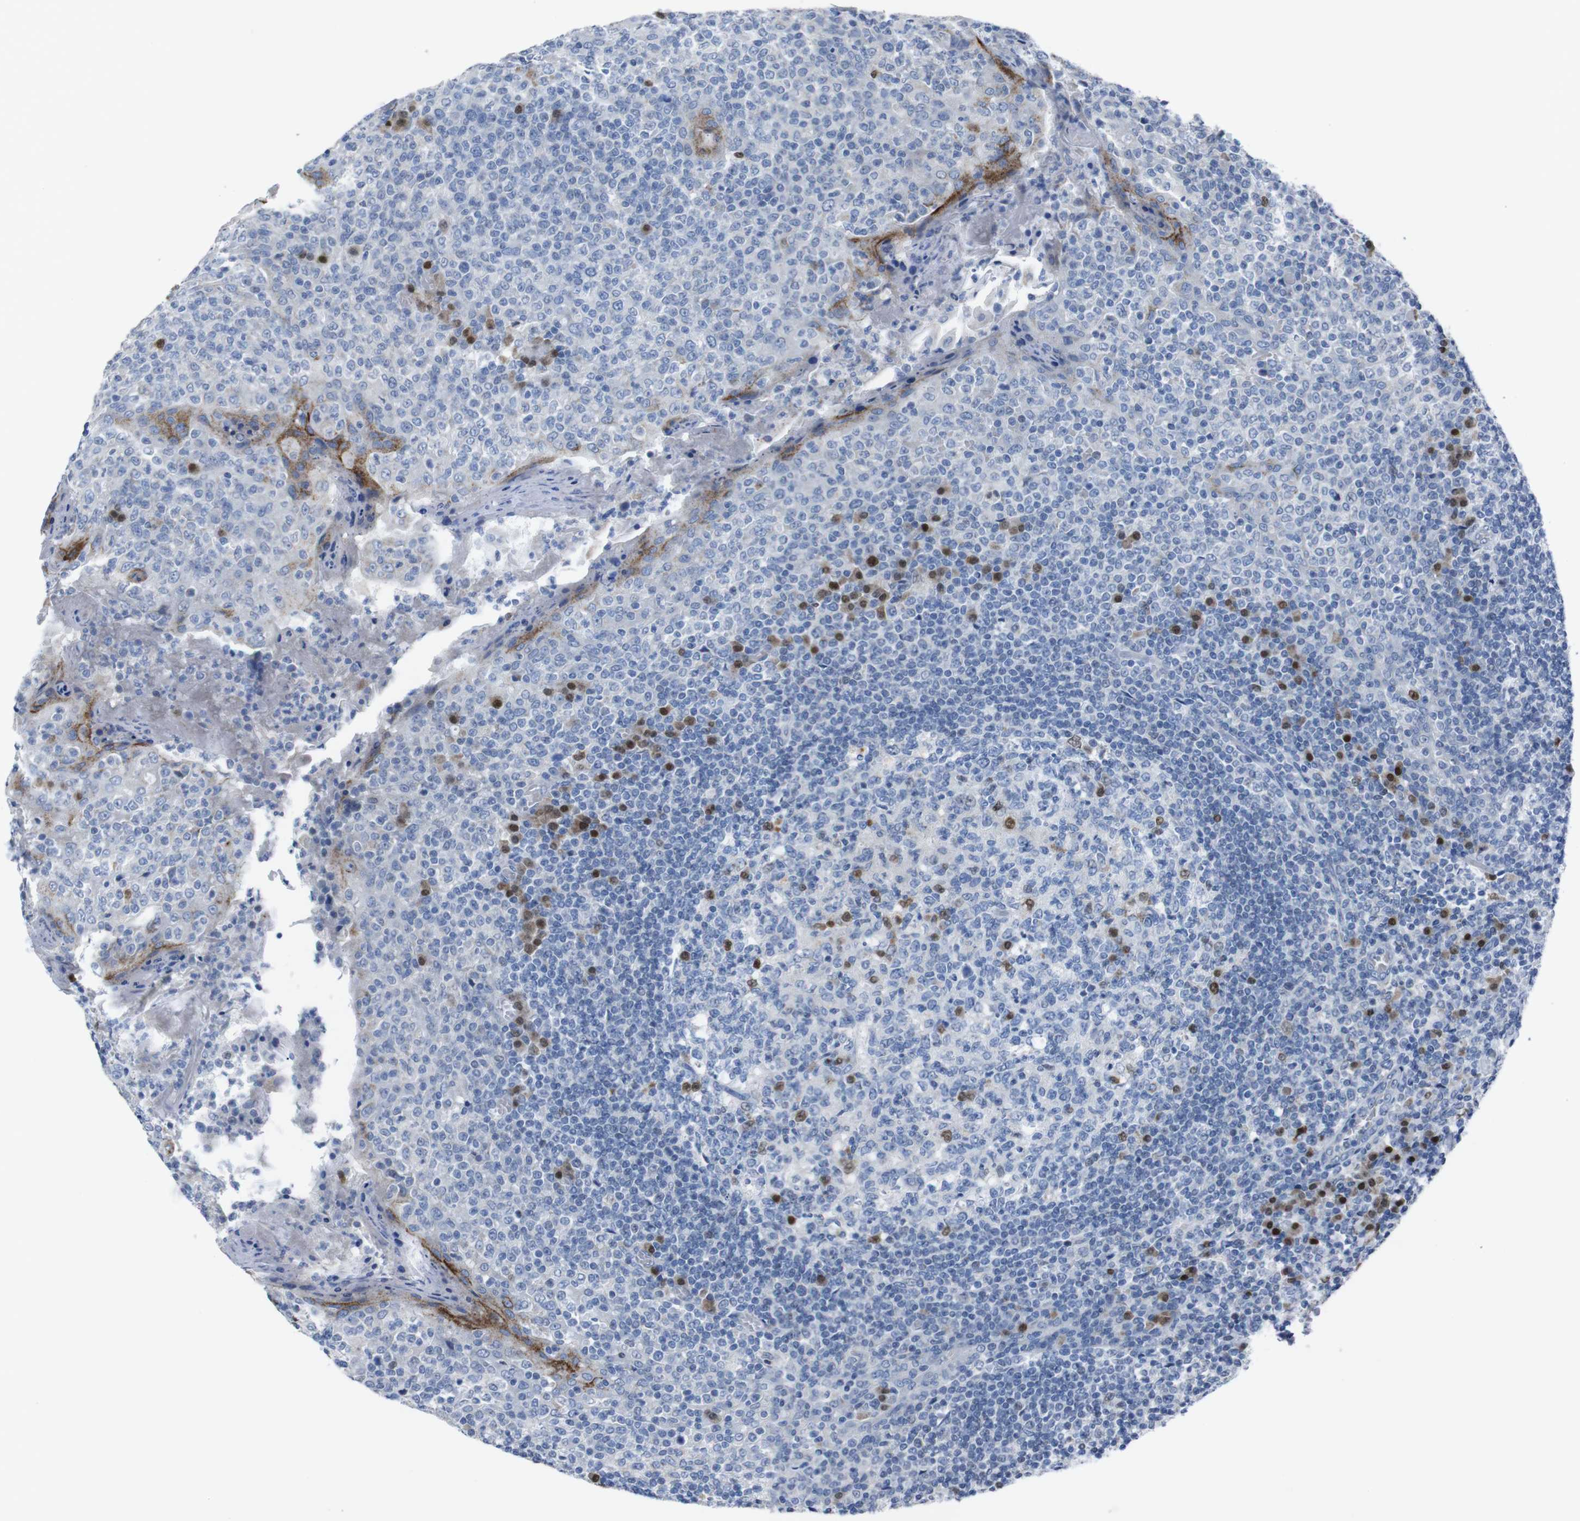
{"staining": {"intensity": "strong", "quantity": "<25%", "location": "cytoplasmic/membranous,nuclear"}, "tissue": "tonsil", "cell_type": "Germinal center cells", "image_type": "normal", "snomed": [{"axis": "morphology", "description": "Normal tissue, NOS"}, {"axis": "topography", "description": "Tonsil"}], "caption": "This is an image of IHC staining of normal tonsil, which shows strong staining in the cytoplasmic/membranous,nuclear of germinal center cells.", "gene": "IRF4", "patient": {"sex": "female", "age": 19}}